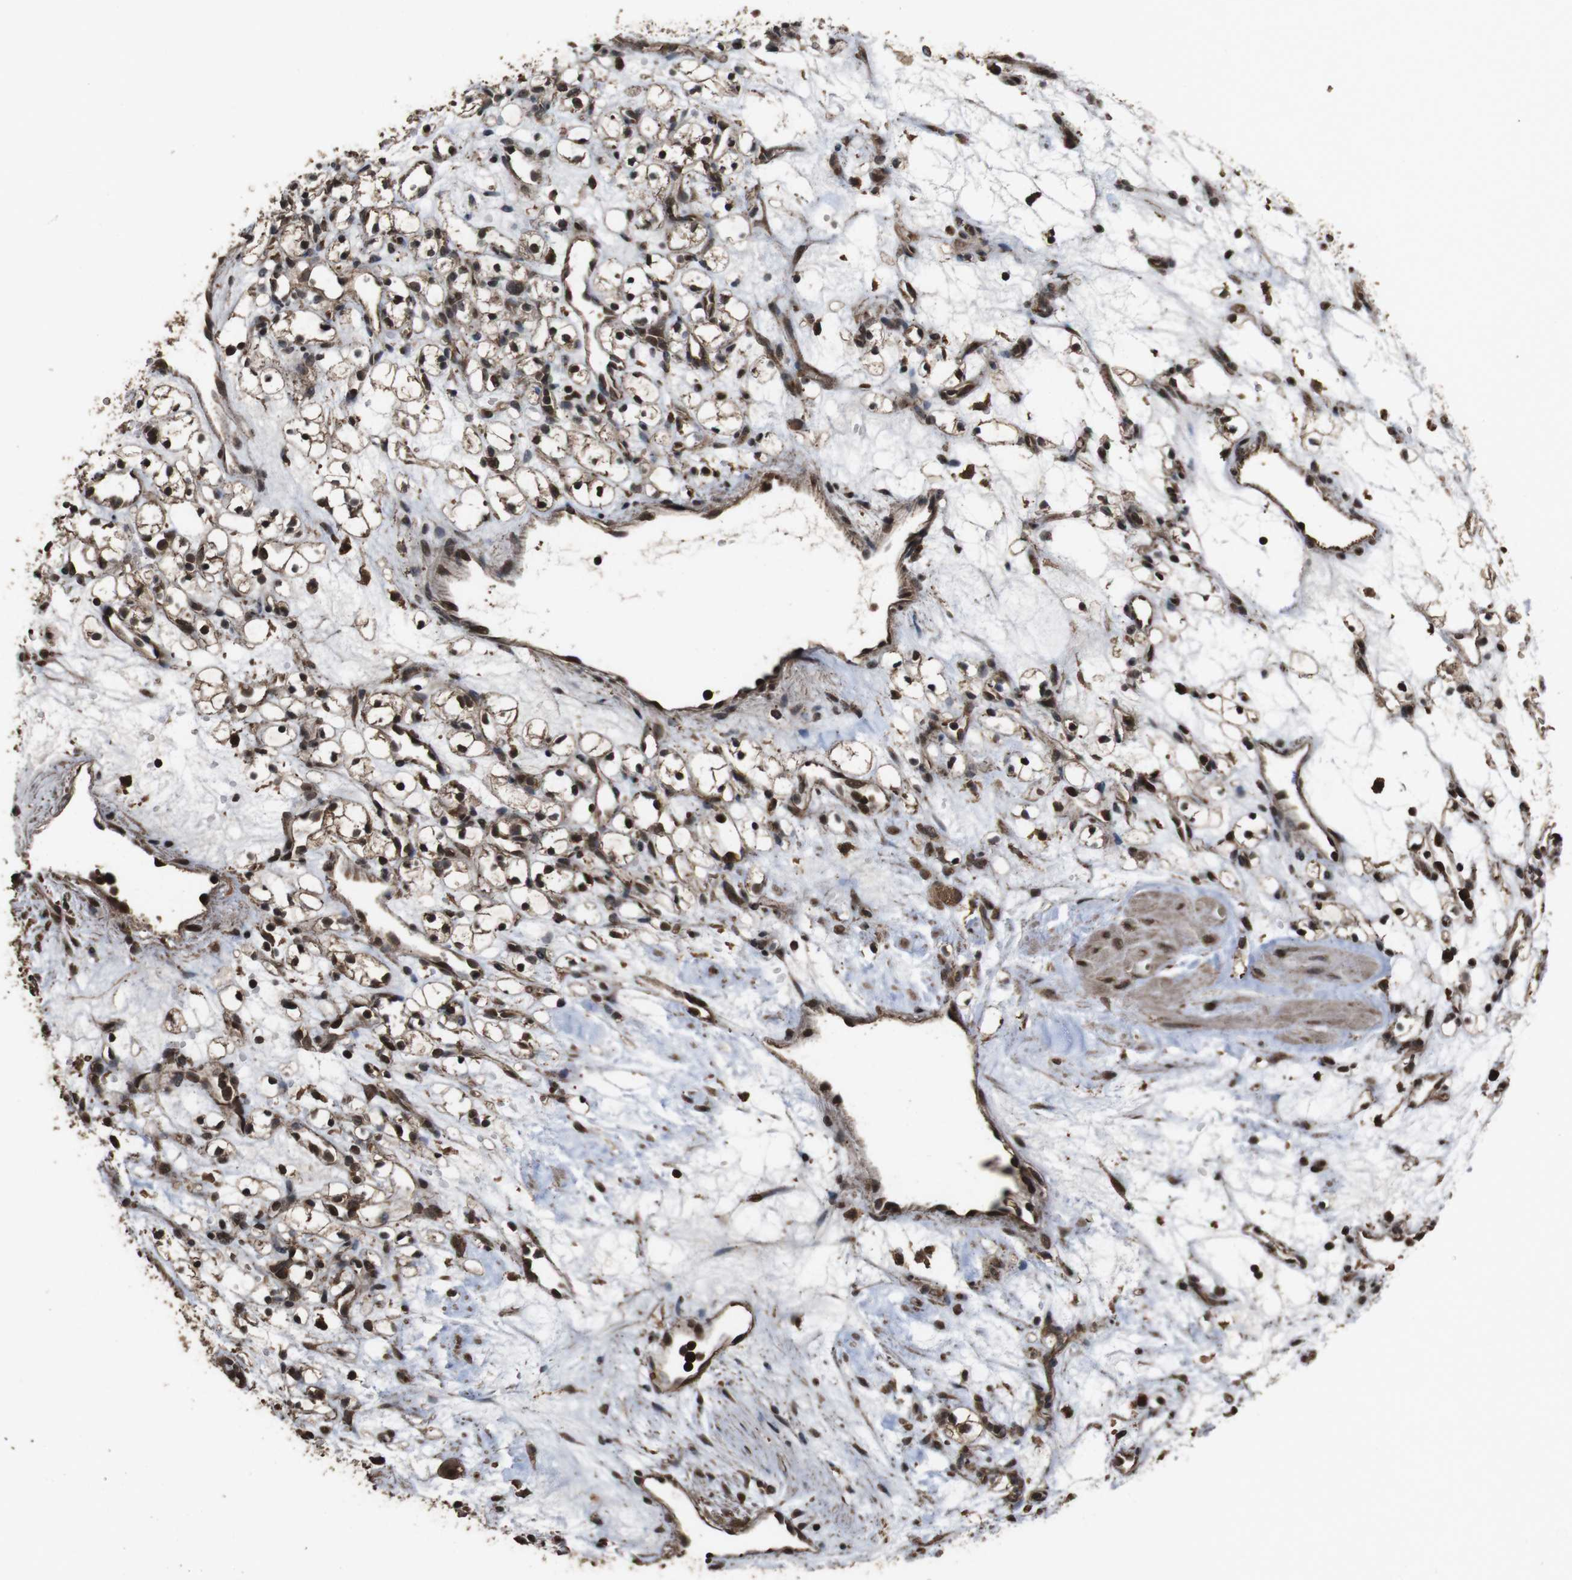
{"staining": {"intensity": "strong", "quantity": ">75%", "location": "cytoplasmic/membranous,nuclear"}, "tissue": "renal cancer", "cell_type": "Tumor cells", "image_type": "cancer", "snomed": [{"axis": "morphology", "description": "Adenocarcinoma, NOS"}, {"axis": "topography", "description": "Kidney"}], "caption": "Protein staining demonstrates strong cytoplasmic/membranous and nuclear staining in about >75% of tumor cells in renal cancer.", "gene": "RRAS2", "patient": {"sex": "female", "age": 60}}